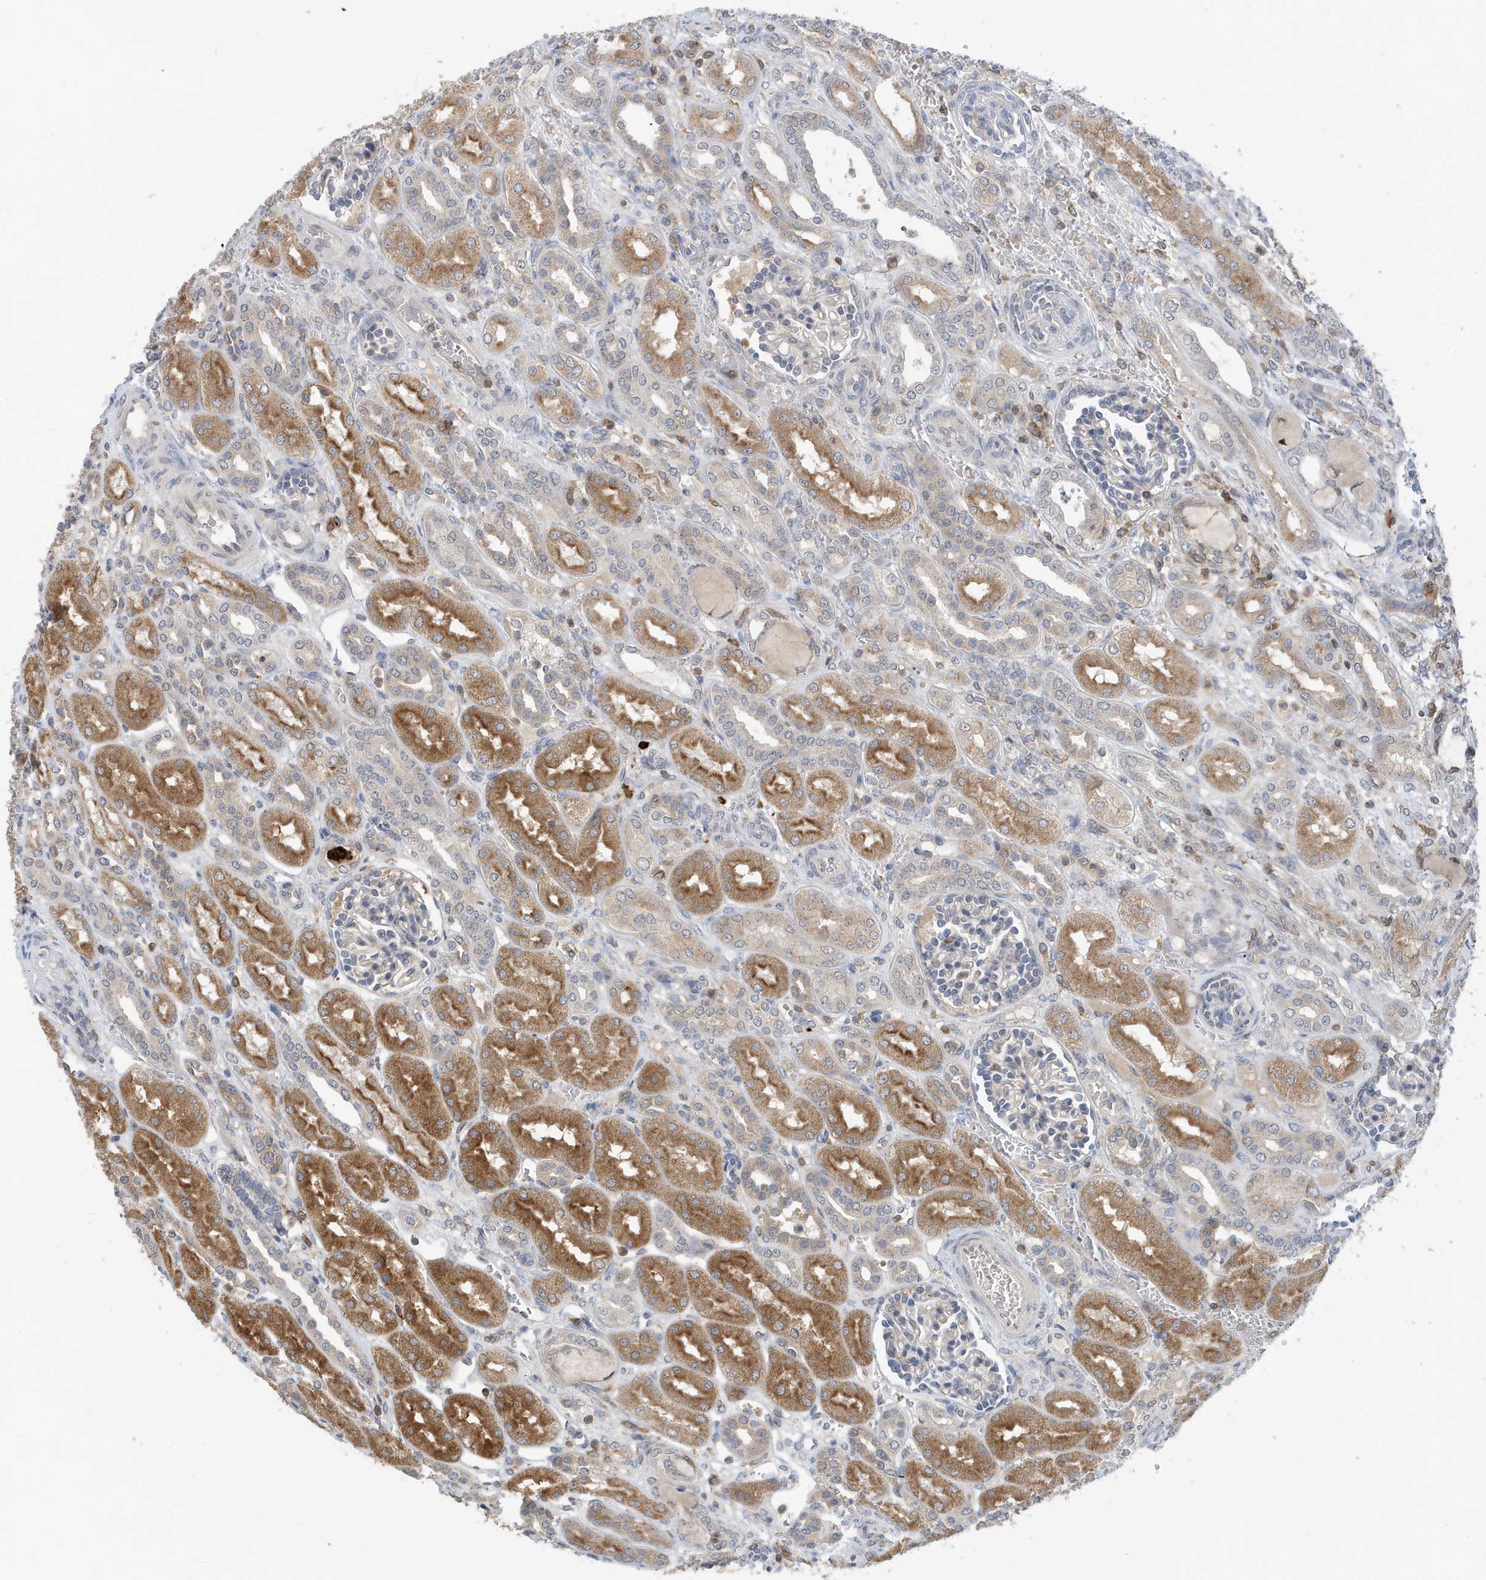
{"staining": {"intensity": "negative", "quantity": "none", "location": "none"}, "tissue": "kidney", "cell_type": "Cells in glomeruli", "image_type": "normal", "snomed": [{"axis": "morphology", "description": "Normal tissue, NOS"}, {"axis": "morphology", "description": "Neoplasm, malignant, NOS"}, {"axis": "topography", "description": "Kidney"}], "caption": "Immunohistochemical staining of benign human kidney reveals no significant positivity in cells in glomeruli. Nuclei are stained in blue.", "gene": "NSUN3", "patient": {"sex": "female", "age": 1}}